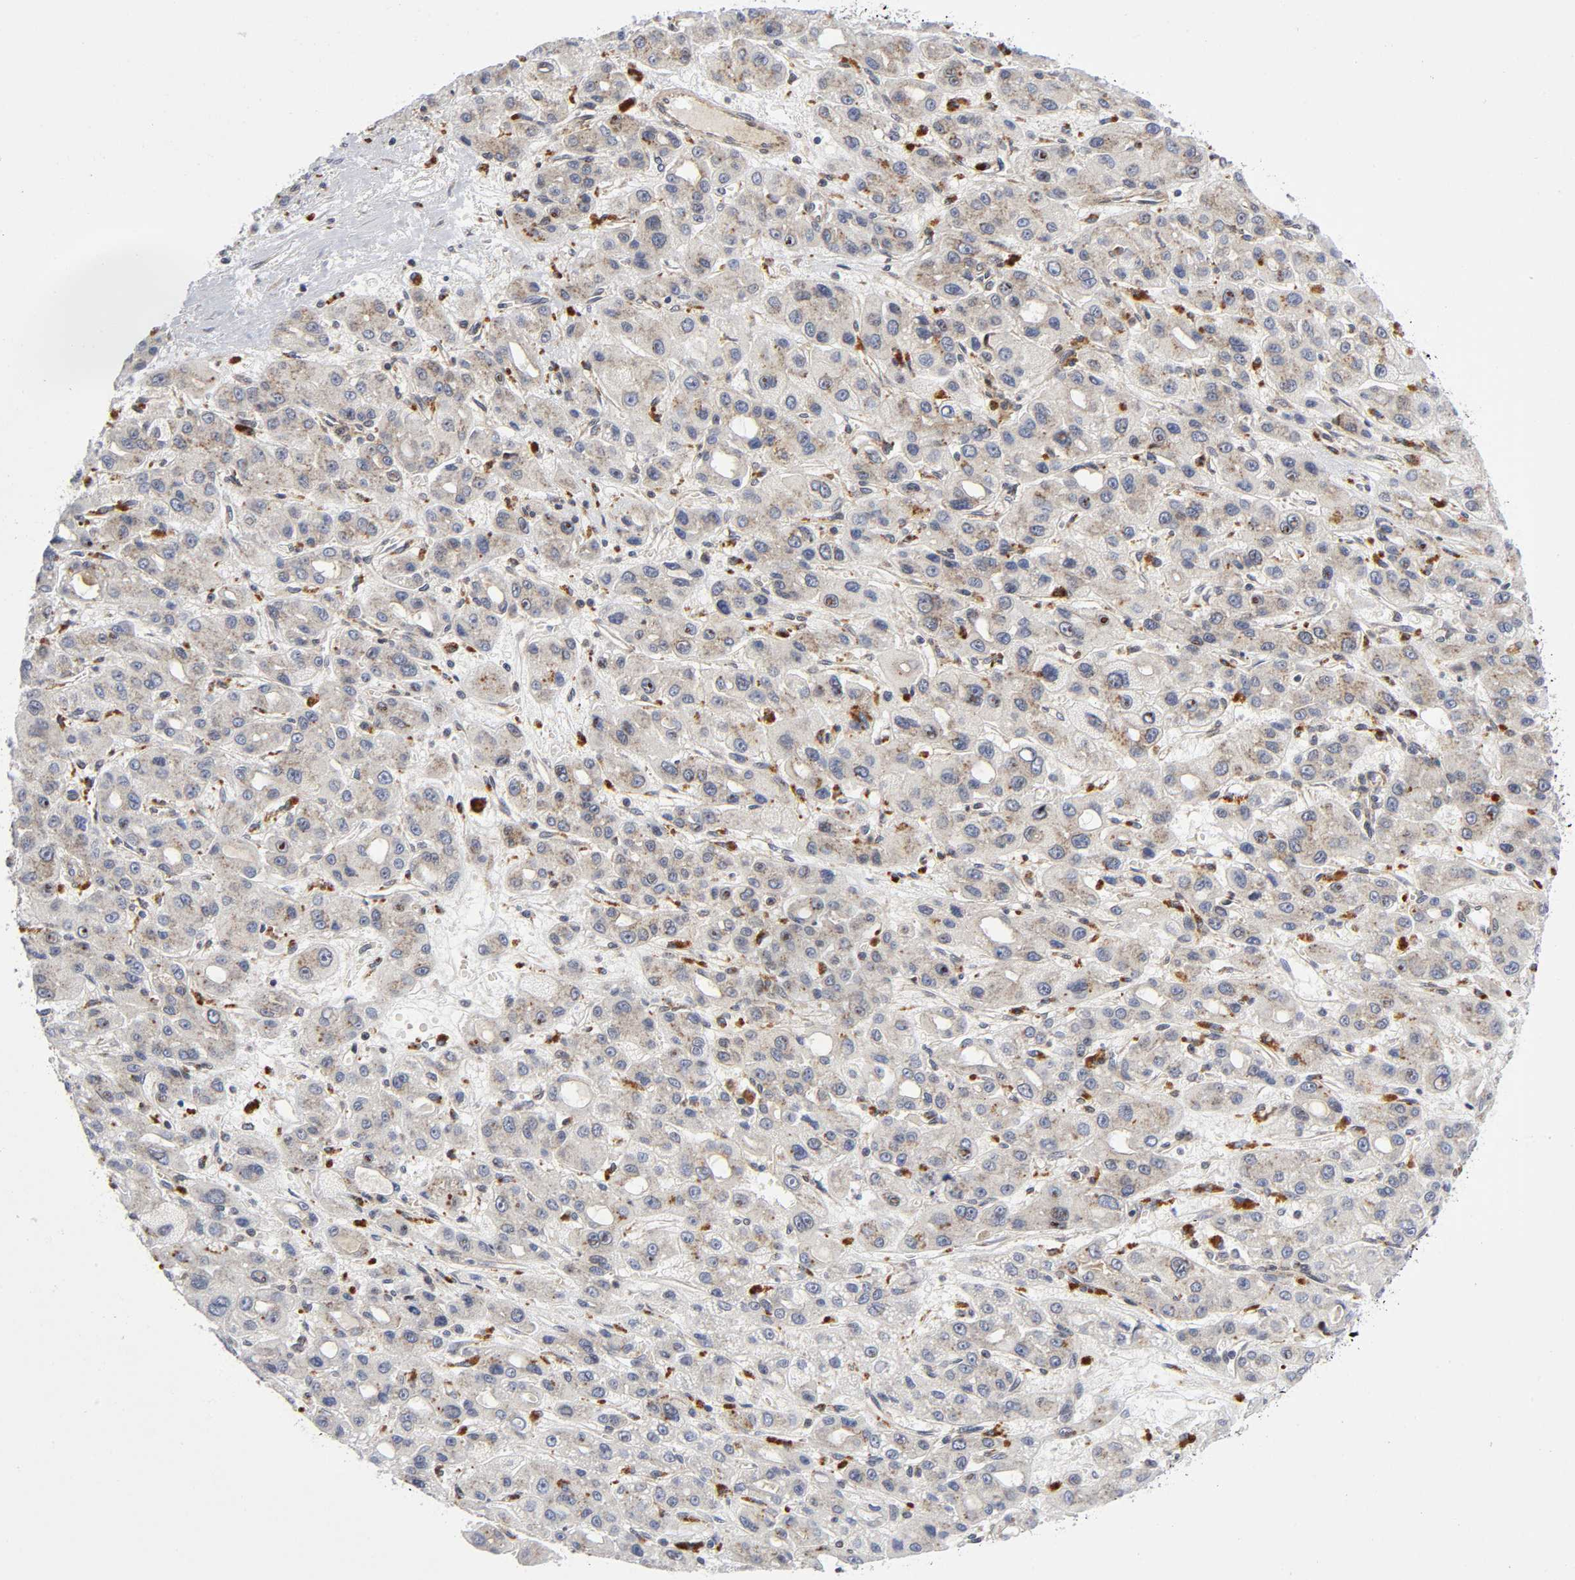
{"staining": {"intensity": "weak", "quantity": ">75%", "location": "cytoplasmic/membranous"}, "tissue": "liver cancer", "cell_type": "Tumor cells", "image_type": "cancer", "snomed": [{"axis": "morphology", "description": "Carcinoma, Hepatocellular, NOS"}, {"axis": "topography", "description": "Liver"}], "caption": "A high-resolution histopathology image shows immunohistochemistry staining of hepatocellular carcinoma (liver), which displays weak cytoplasmic/membranous staining in approximately >75% of tumor cells.", "gene": "EIF5", "patient": {"sex": "male", "age": 55}}